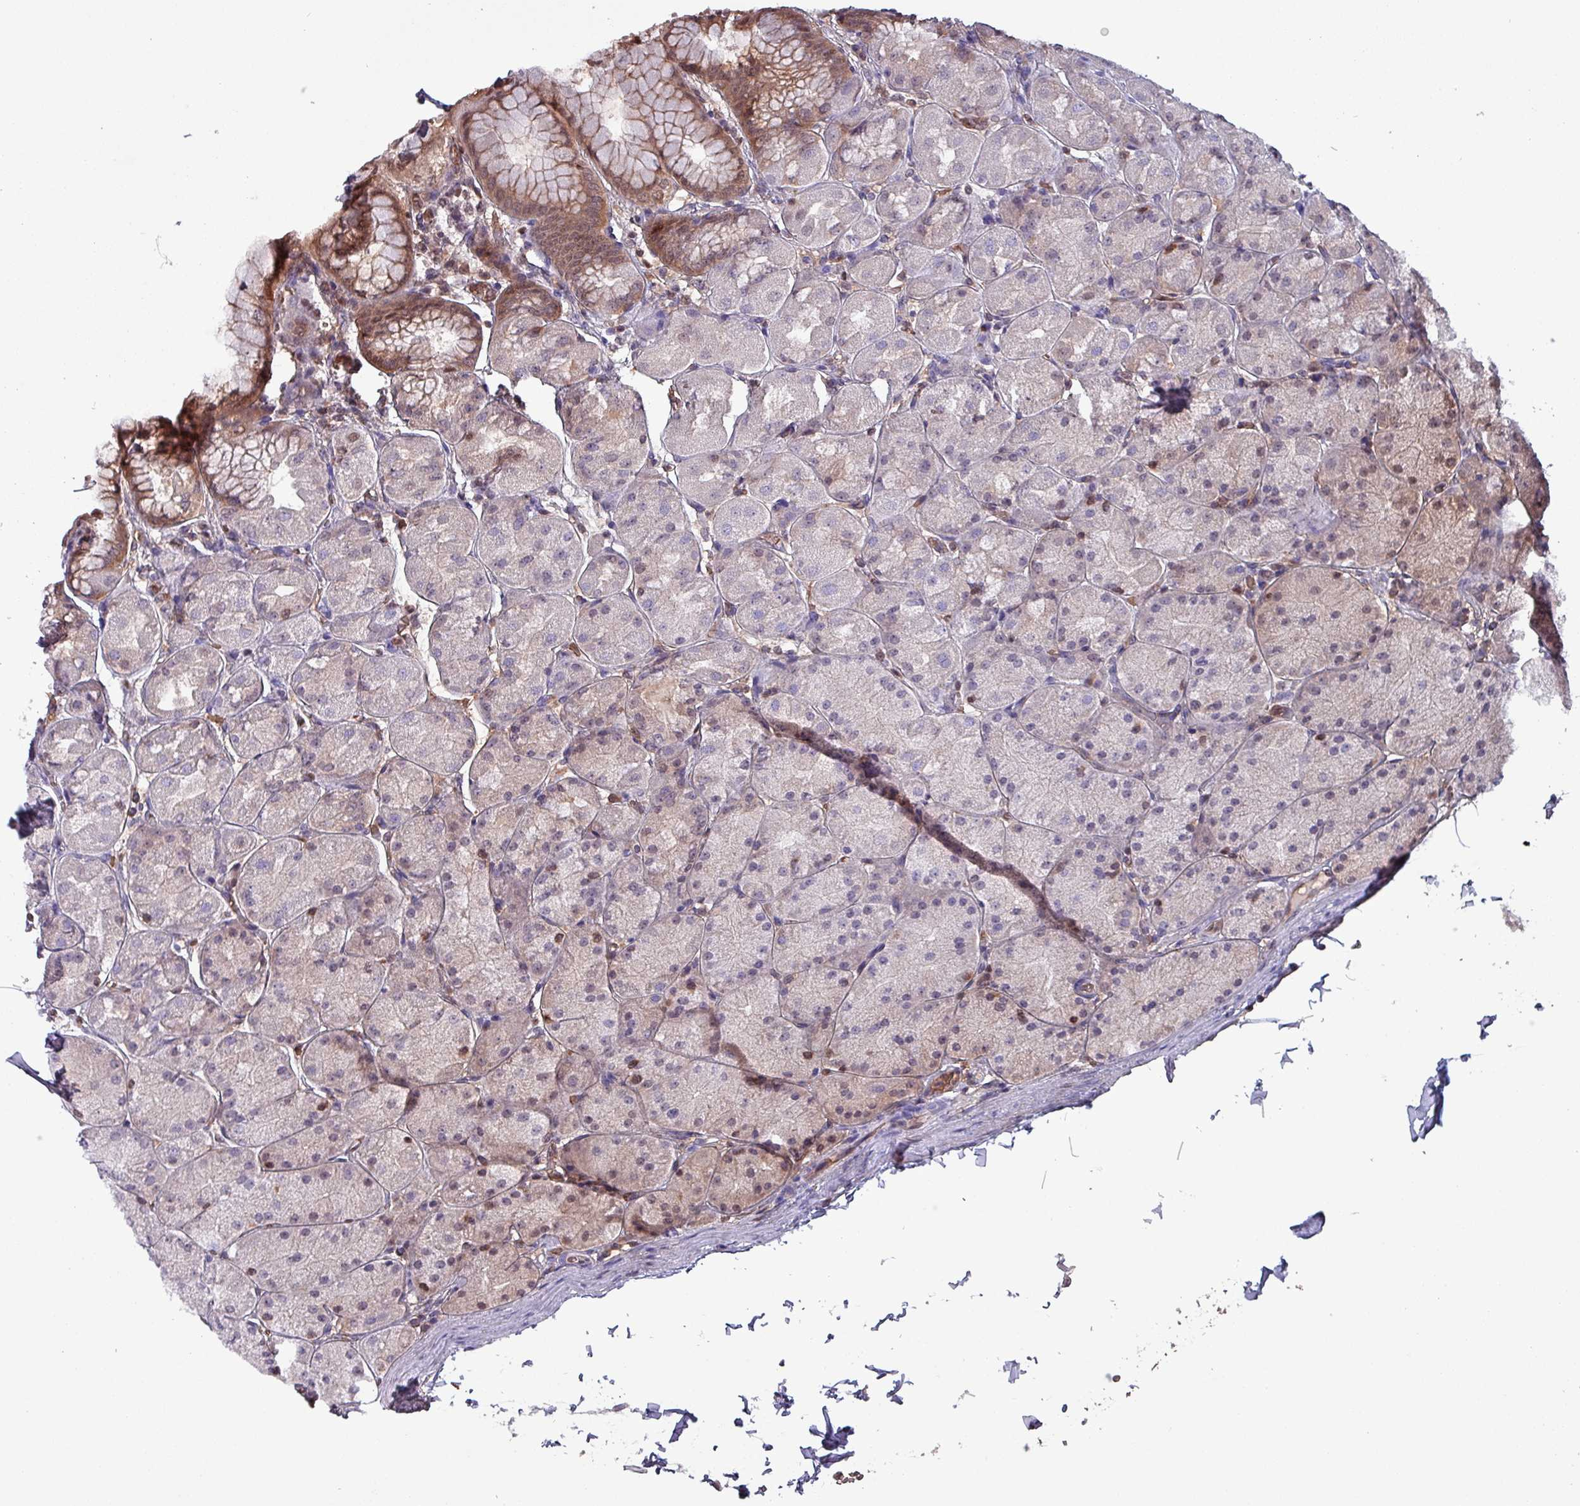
{"staining": {"intensity": "moderate", "quantity": "25%-75%", "location": "cytoplasmic/membranous,nuclear"}, "tissue": "stomach", "cell_type": "Glandular cells", "image_type": "normal", "snomed": [{"axis": "morphology", "description": "Normal tissue, NOS"}, {"axis": "topography", "description": "Stomach, upper"}], "caption": "Unremarkable stomach reveals moderate cytoplasmic/membranous,nuclear expression in approximately 25%-75% of glandular cells.", "gene": "PSMB8", "patient": {"sex": "female", "age": 56}}